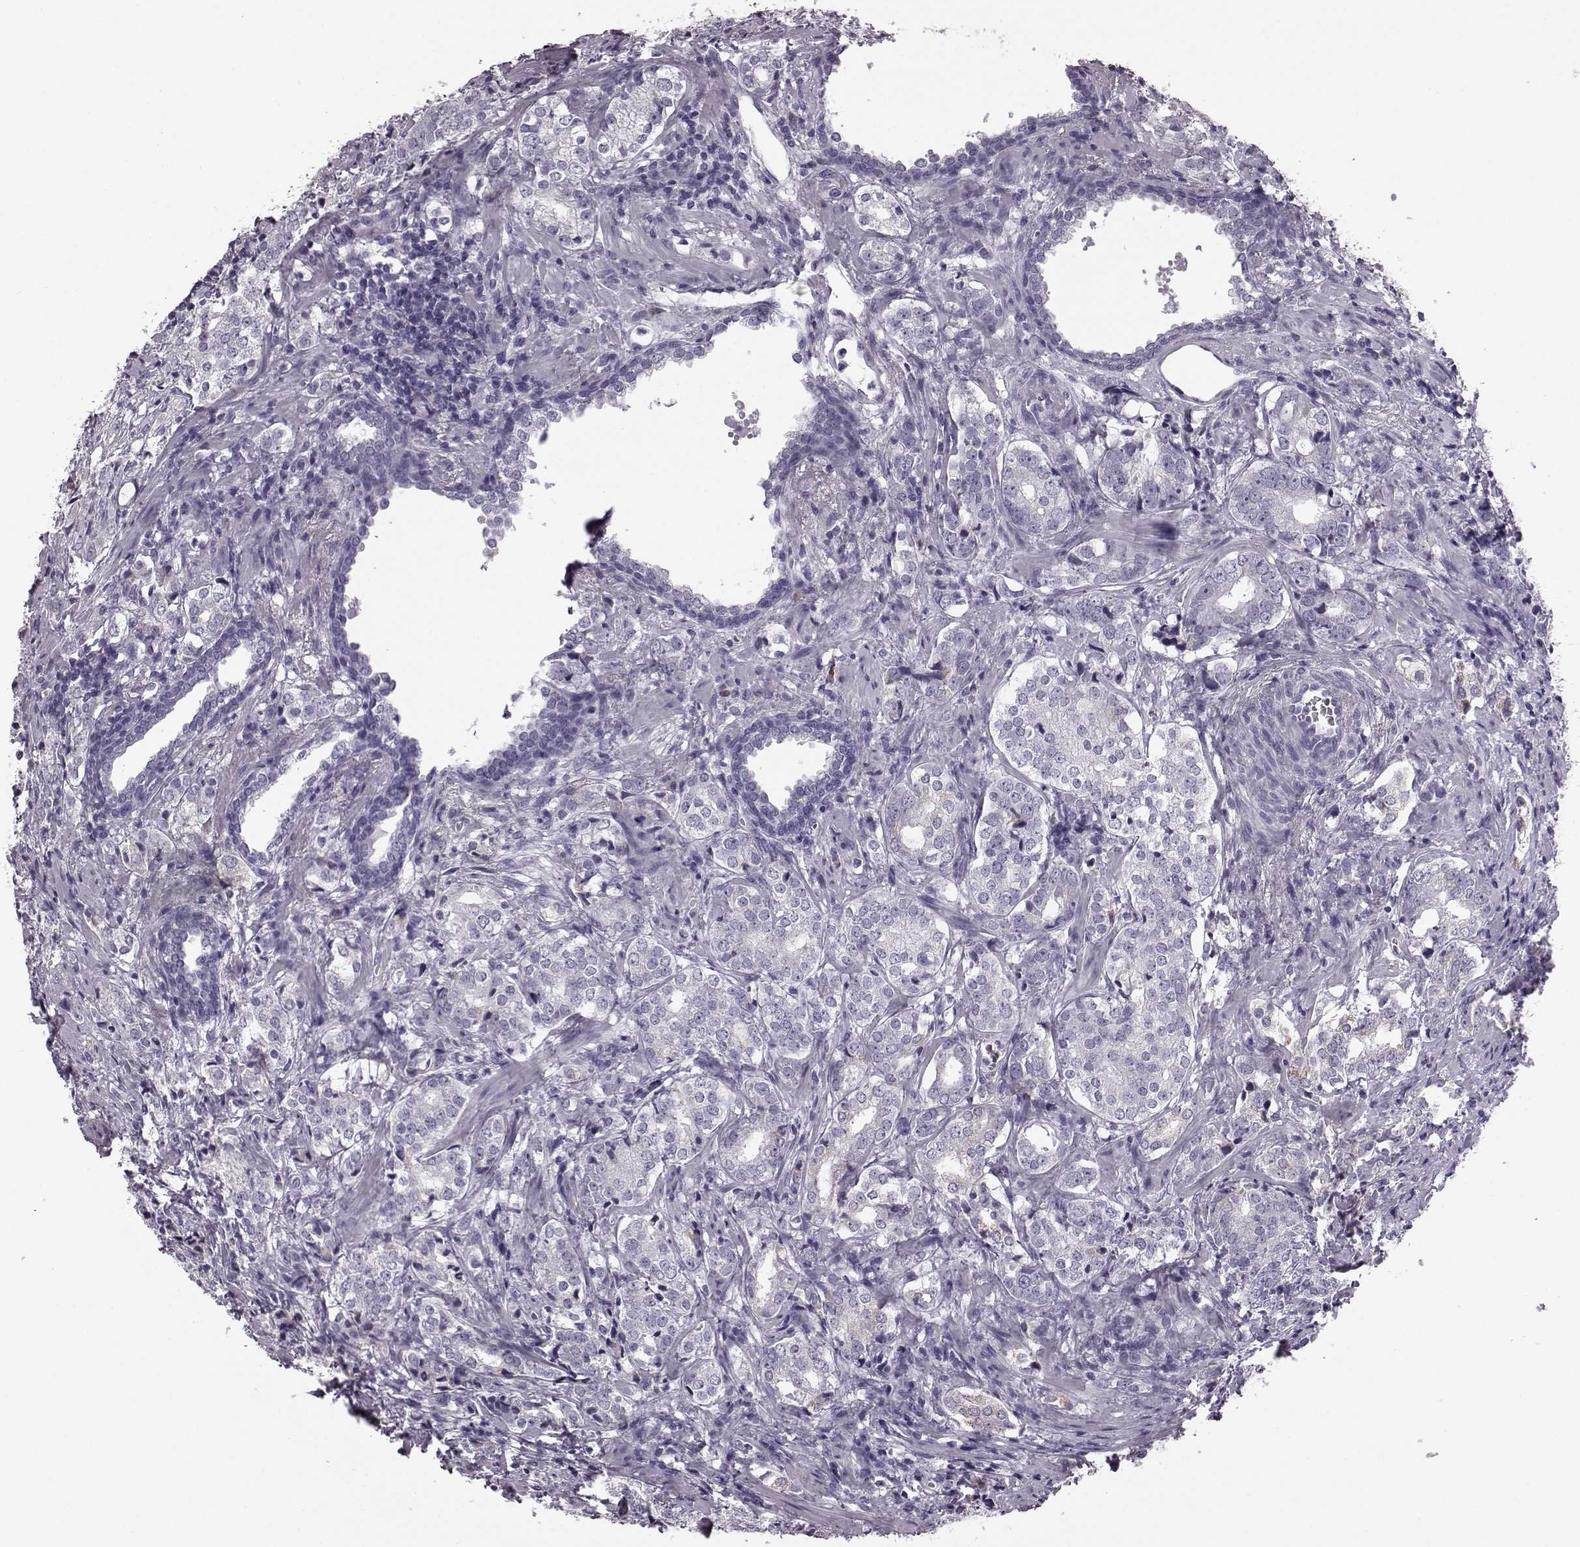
{"staining": {"intensity": "negative", "quantity": "none", "location": "none"}, "tissue": "prostate cancer", "cell_type": "Tumor cells", "image_type": "cancer", "snomed": [{"axis": "morphology", "description": "Adenocarcinoma, NOS"}, {"axis": "topography", "description": "Prostate and seminal vesicle, NOS"}], "caption": "A high-resolution photomicrograph shows immunohistochemistry staining of adenocarcinoma (prostate), which exhibits no significant expression in tumor cells. The staining is performed using DAB (3,3'-diaminobenzidine) brown chromogen with nuclei counter-stained in using hematoxylin.", "gene": "JSRP1", "patient": {"sex": "male", "age": 63}}